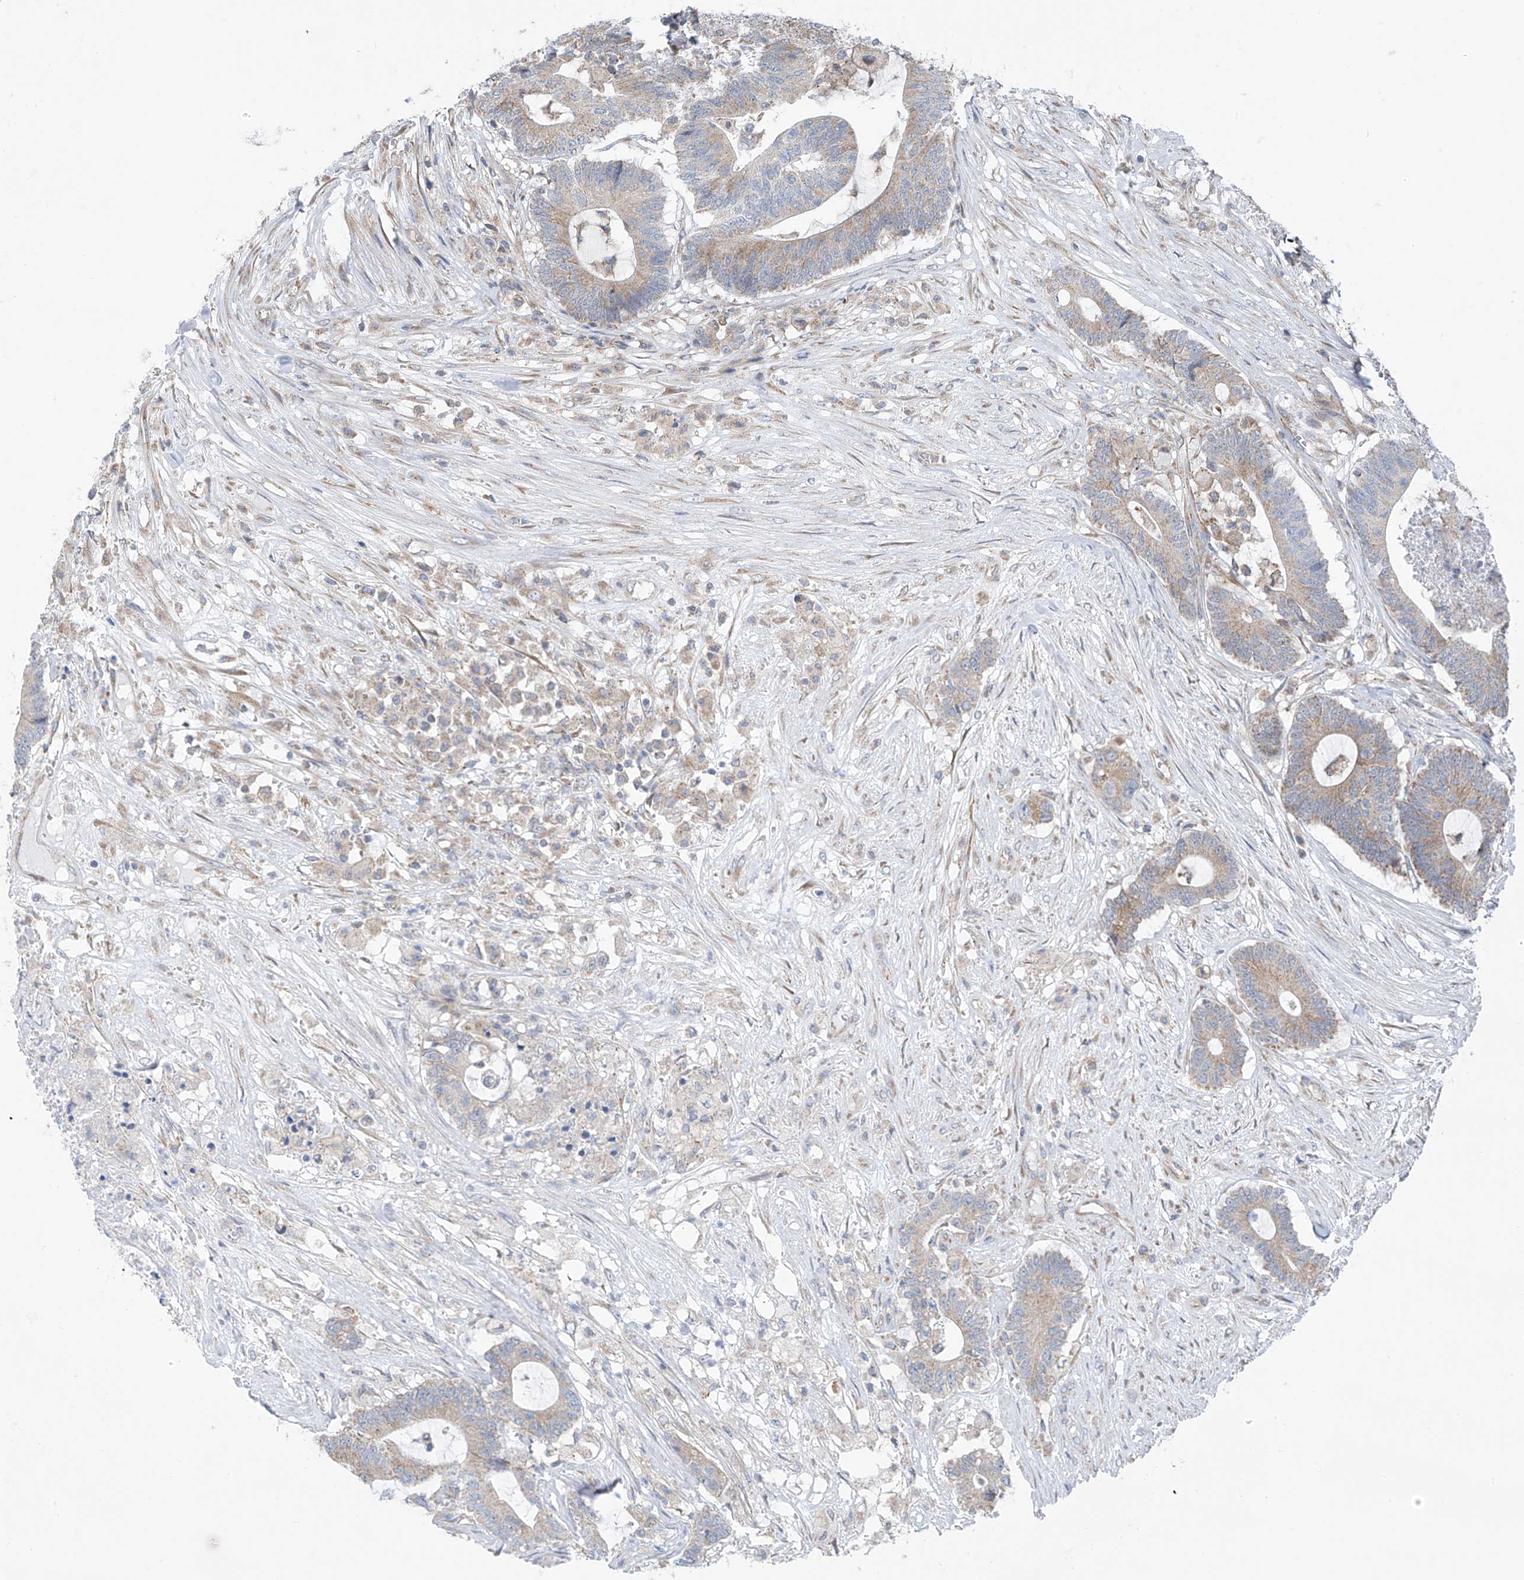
{"staining": {"intensity": "weak", "quantity": "25%-75%", "location": "cytoplasmic/membranous"}, "tissue": "colorectal cancer", "cell_type": "Tumor cells", "image_type": "cancer", "snomed": [{"axis": "morphology", "description": "Adenocarcinoma, NOS"}, {"axis": "topography", "description": "Colon"}], "caption": "A histopathology image of adenocarcinoma (colorectal) stained for a protein shows weak cytoplasmic/membranous brown staining in tumor cells.", "gene": "EOMES", "patient": {"sex": "female", "age": 84}}